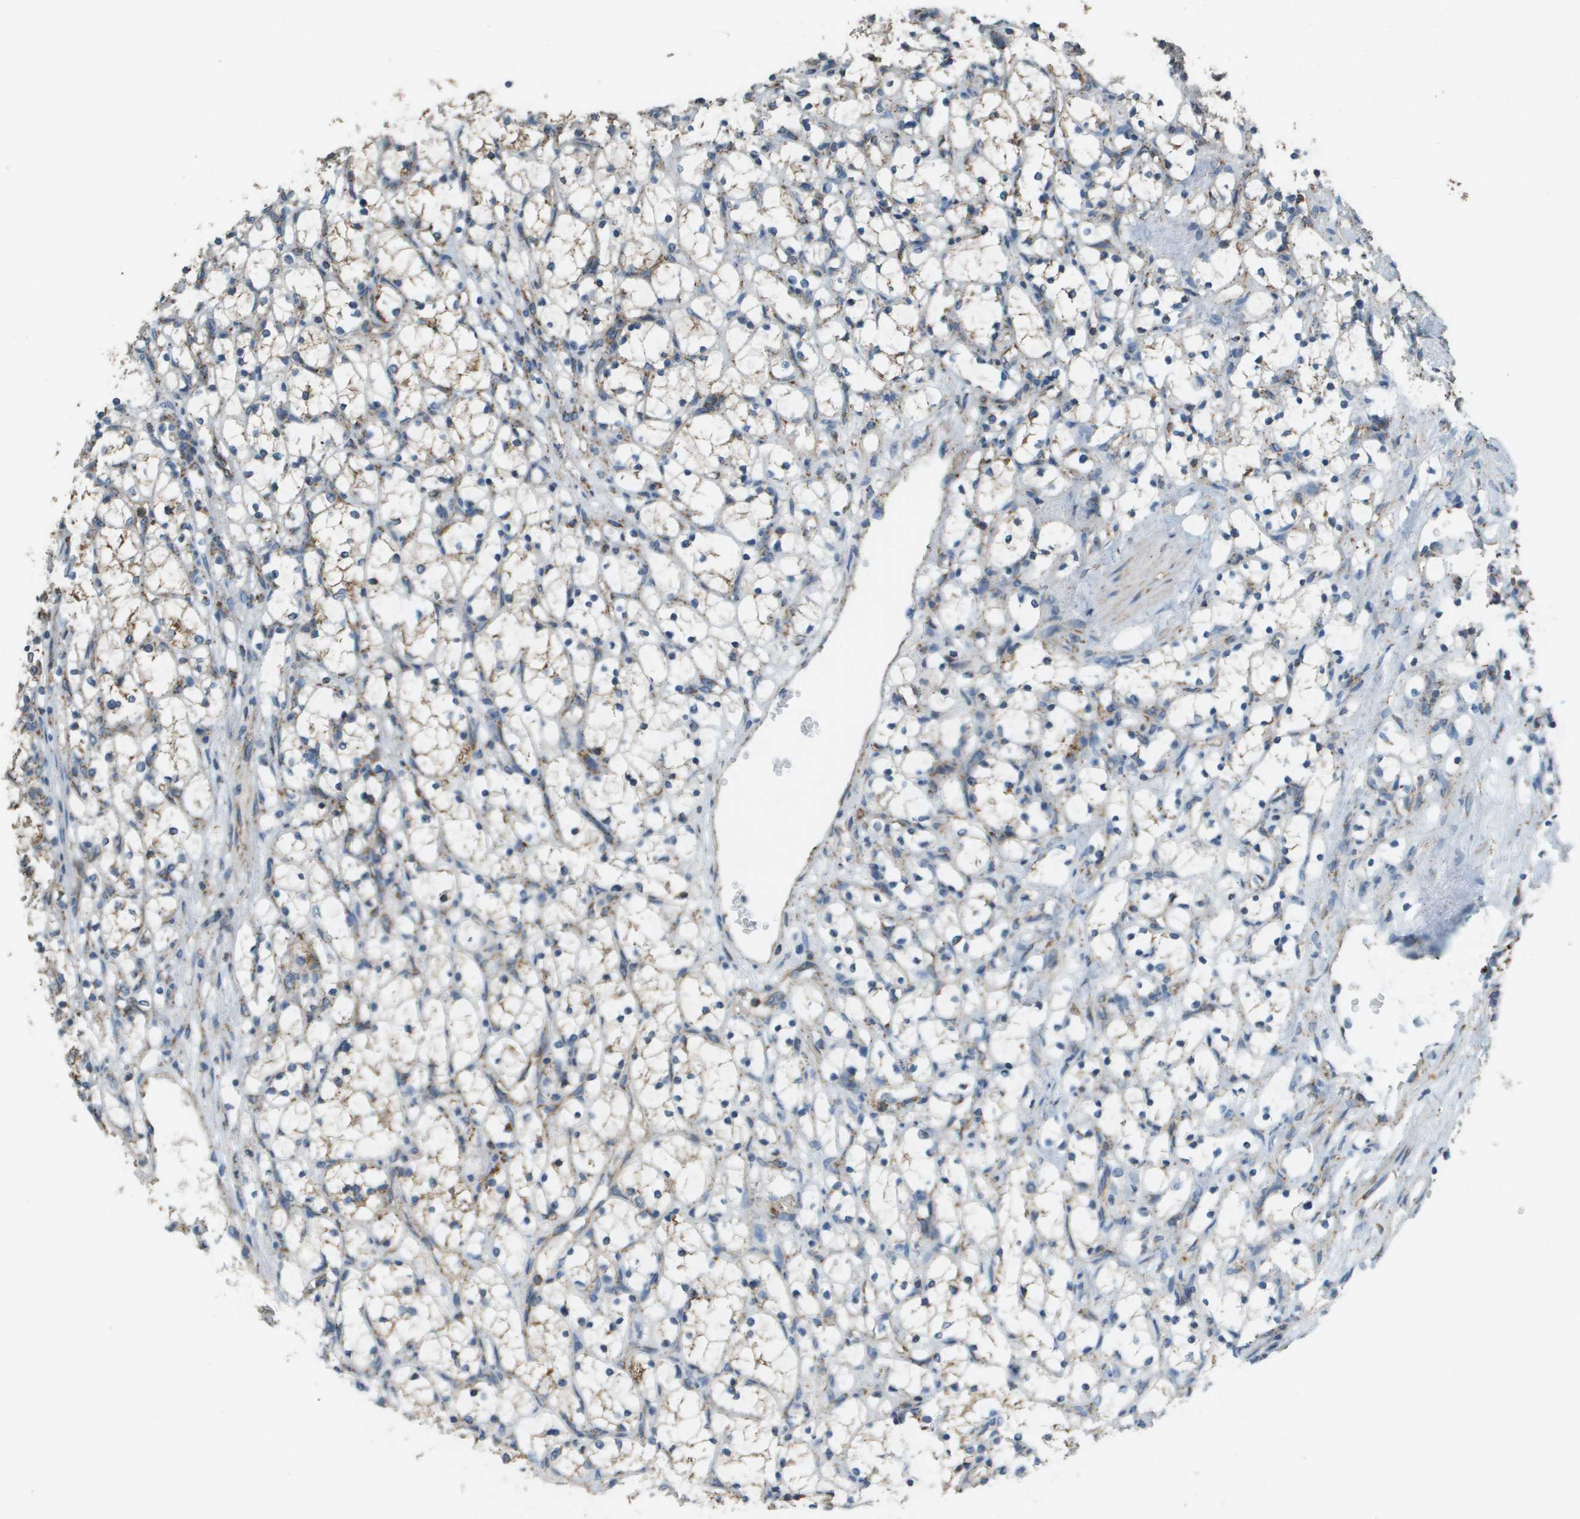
{"staining": {"intensity": "moderate", "quantity": "25%-75%", "location": "cytoplasmic/membranous"}, "tissue": "renal cancer", "cell_type": "Tumor cells", "image_type": "cancer", "snomed": [{"axis": "morphology", "description": "Adenocarcinoma, NOS"}, {"axis": "topography", "description": "Kidney"}], "caption": "An image of renal cancer stained for a protein reveals moderate cytoplasmic/membranous brown staining in tumor cells.", "gene": "FH", "patient": {"sex": "female", "age": 69}}